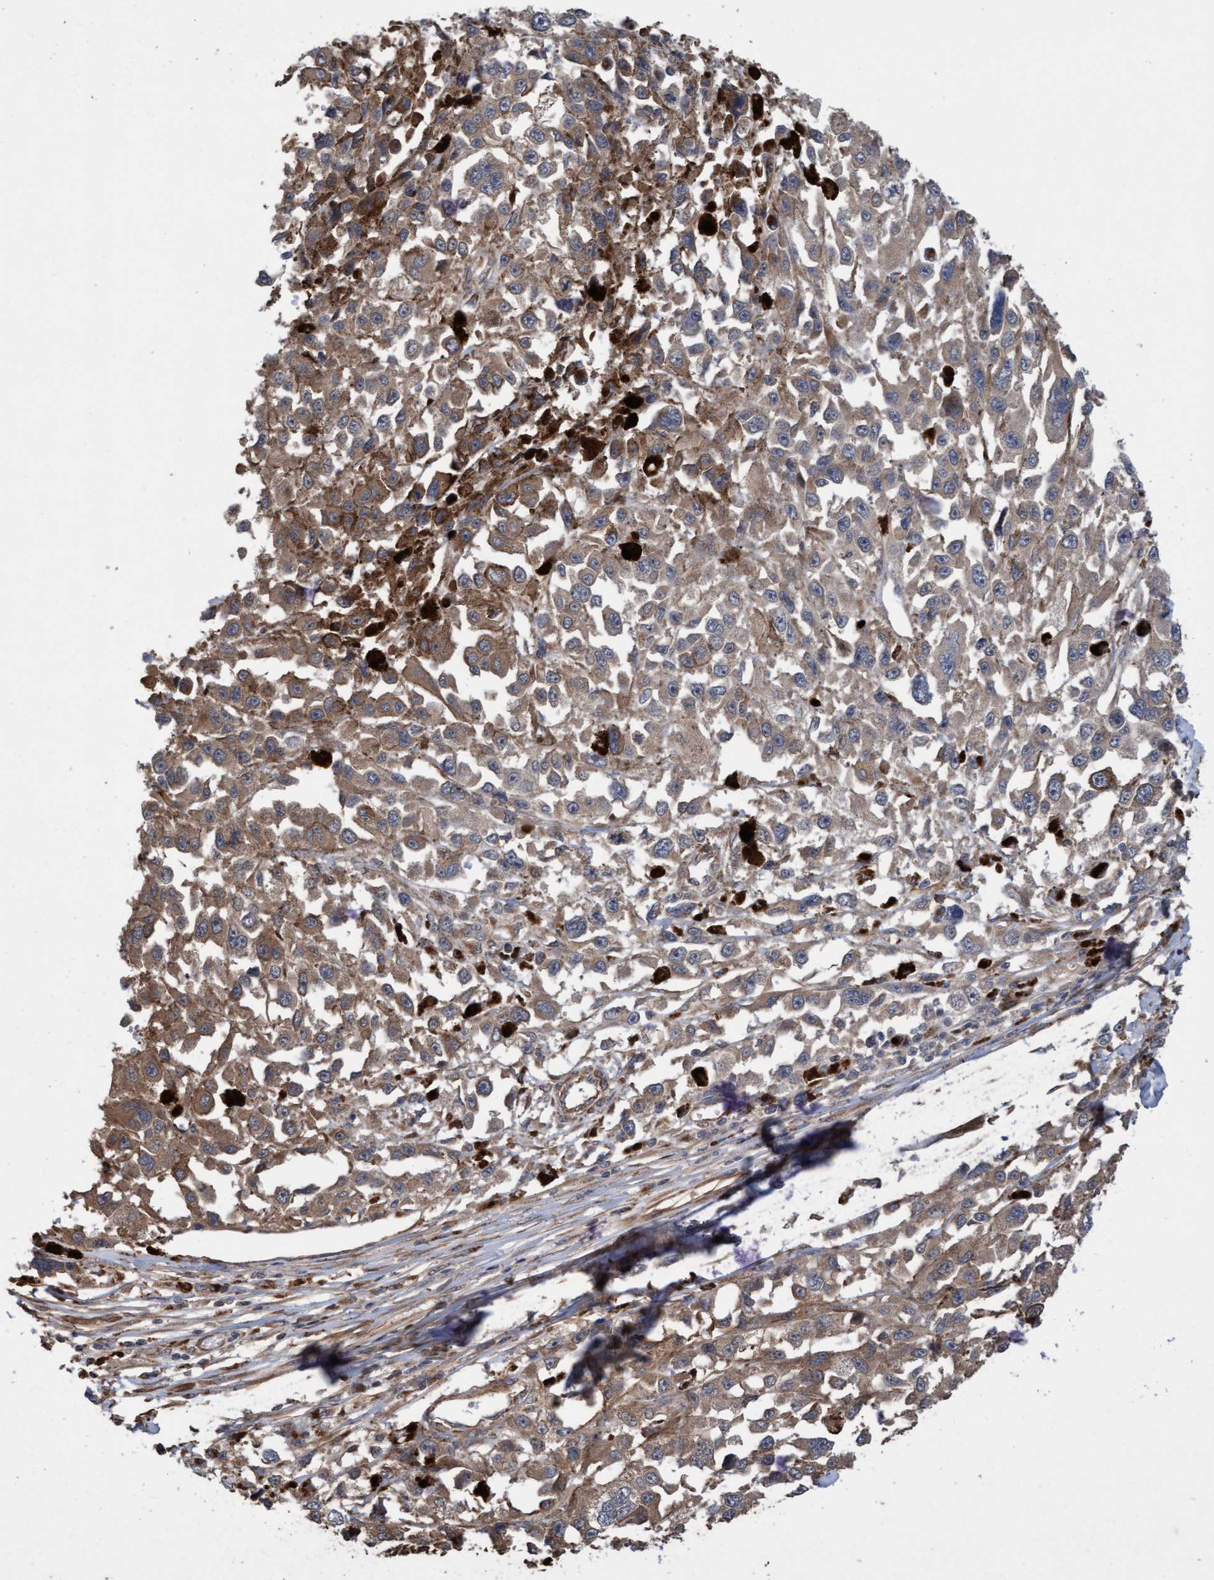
{"staining": {"intensity": "weak", "quantity": ">75%", "location": "cytoplasmic/membranous"}, "tissue": "melanoma", "cell_type": "Tumor cells", "image_type": "cancer", "snomed": [{"axis": "morphology", "description": "Malignant melanoma, Metastatic site"}, {"axis": "topography", "description": "Lymph node"}], "caption": "Protein staining shows weak cytoplasmic/membranous positivity in approximately >75% of tumor cells in melanoma.", "gene": "CDC42EP4", "patient": {"sex": "male", "age": 59}}